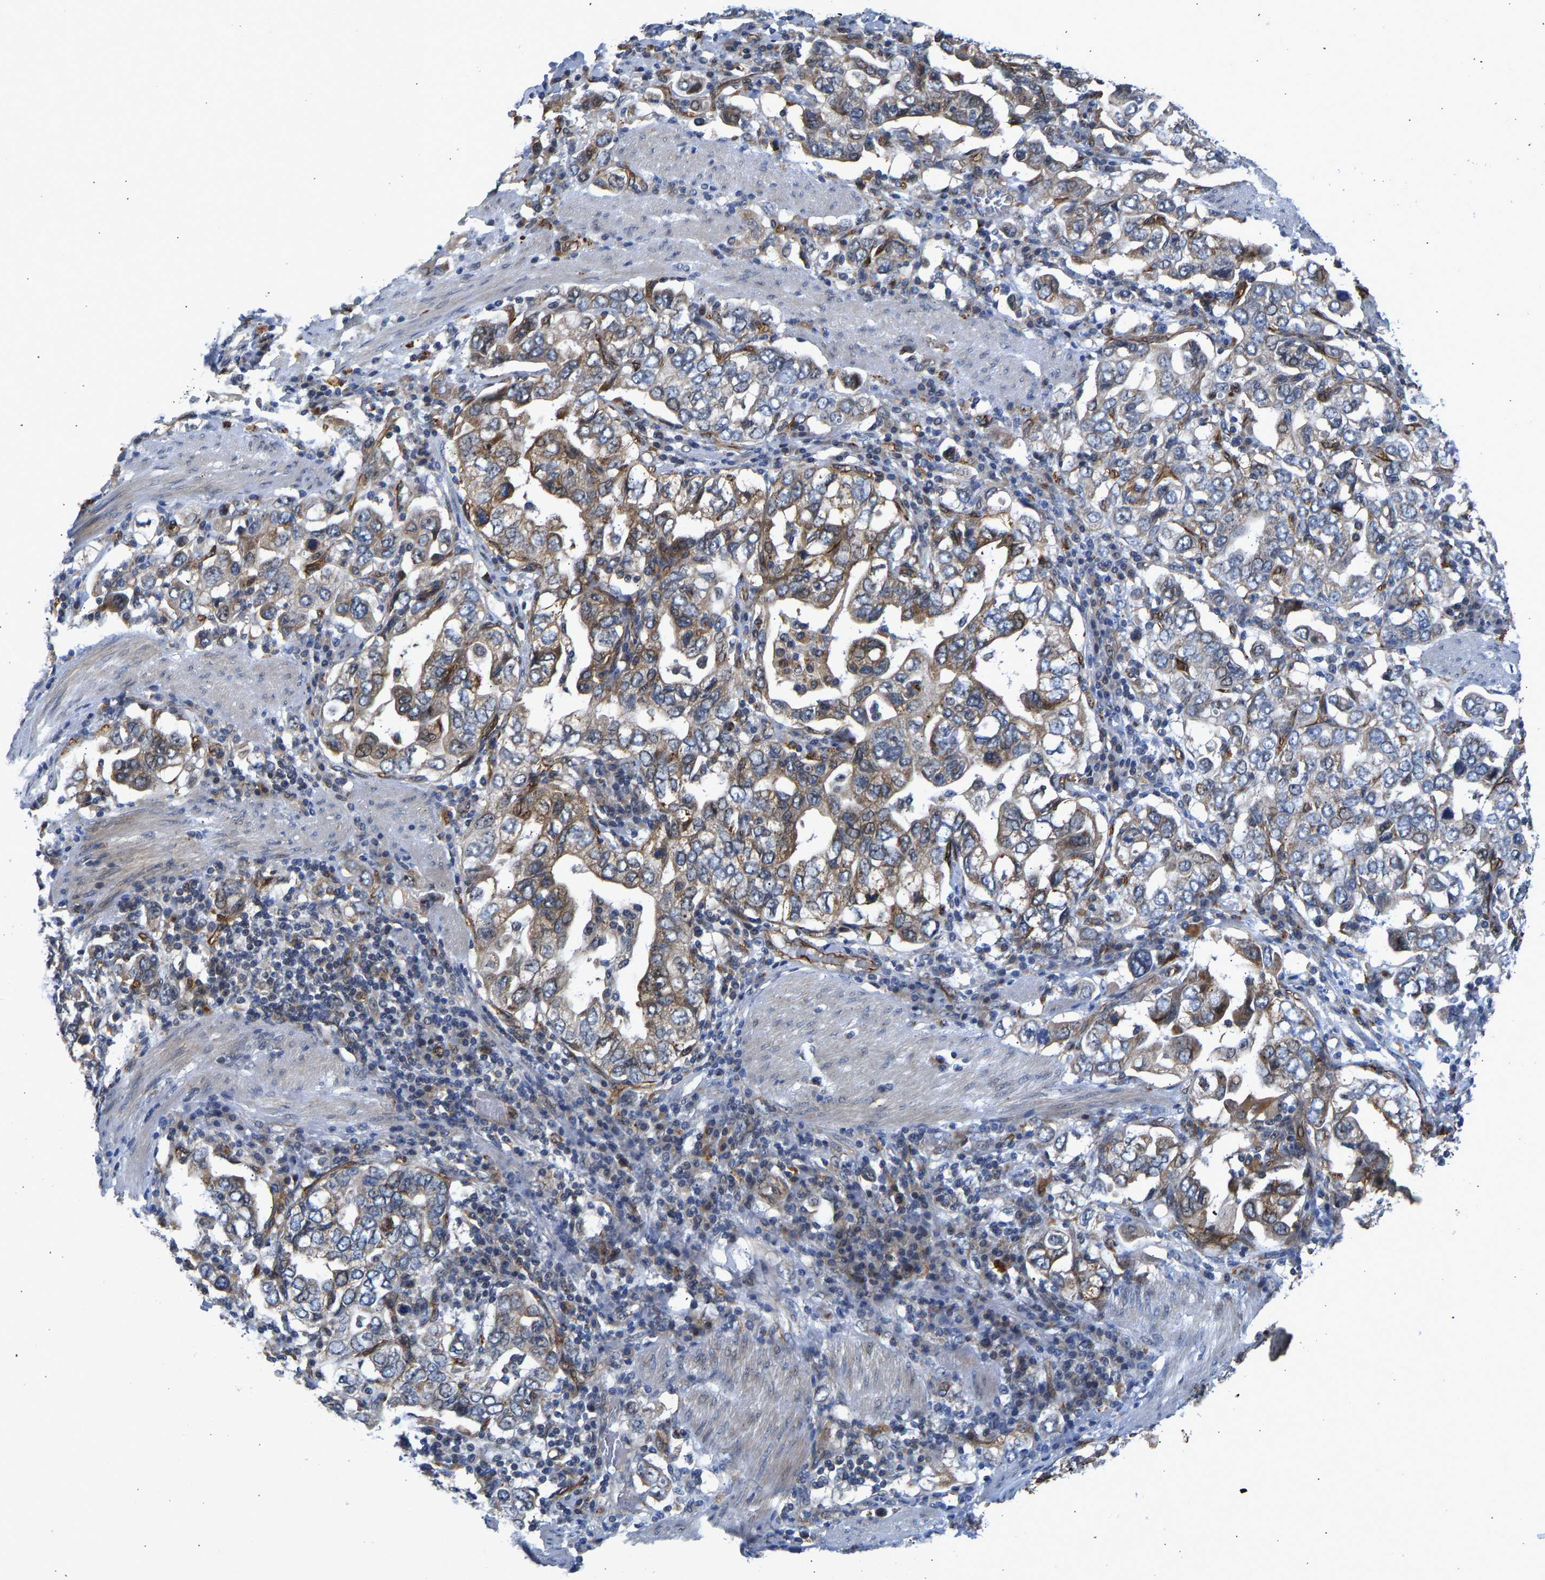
{"staining": {"intensity": "weak", "quantity": ">75%", "location": "cytoplasmic/membranous"}, "tissue": "stomach cancer", "cell_type": "Tumor cells", "image_type": "cancer", "snomed": [{"axis": "morphology", "description": "Adenocarcinoma, NOS"}, {"axis": "topography", "description": "Stomach, upper"}], "caption": "Immunohistochemistry (IHC) of human stomach cancer demonstrates low levels of weak cytoplasmic/membranous positivity in about >75% of tumor cells.", "gene": "RESF1", "patient": {"sex": "male", "age": 62}}